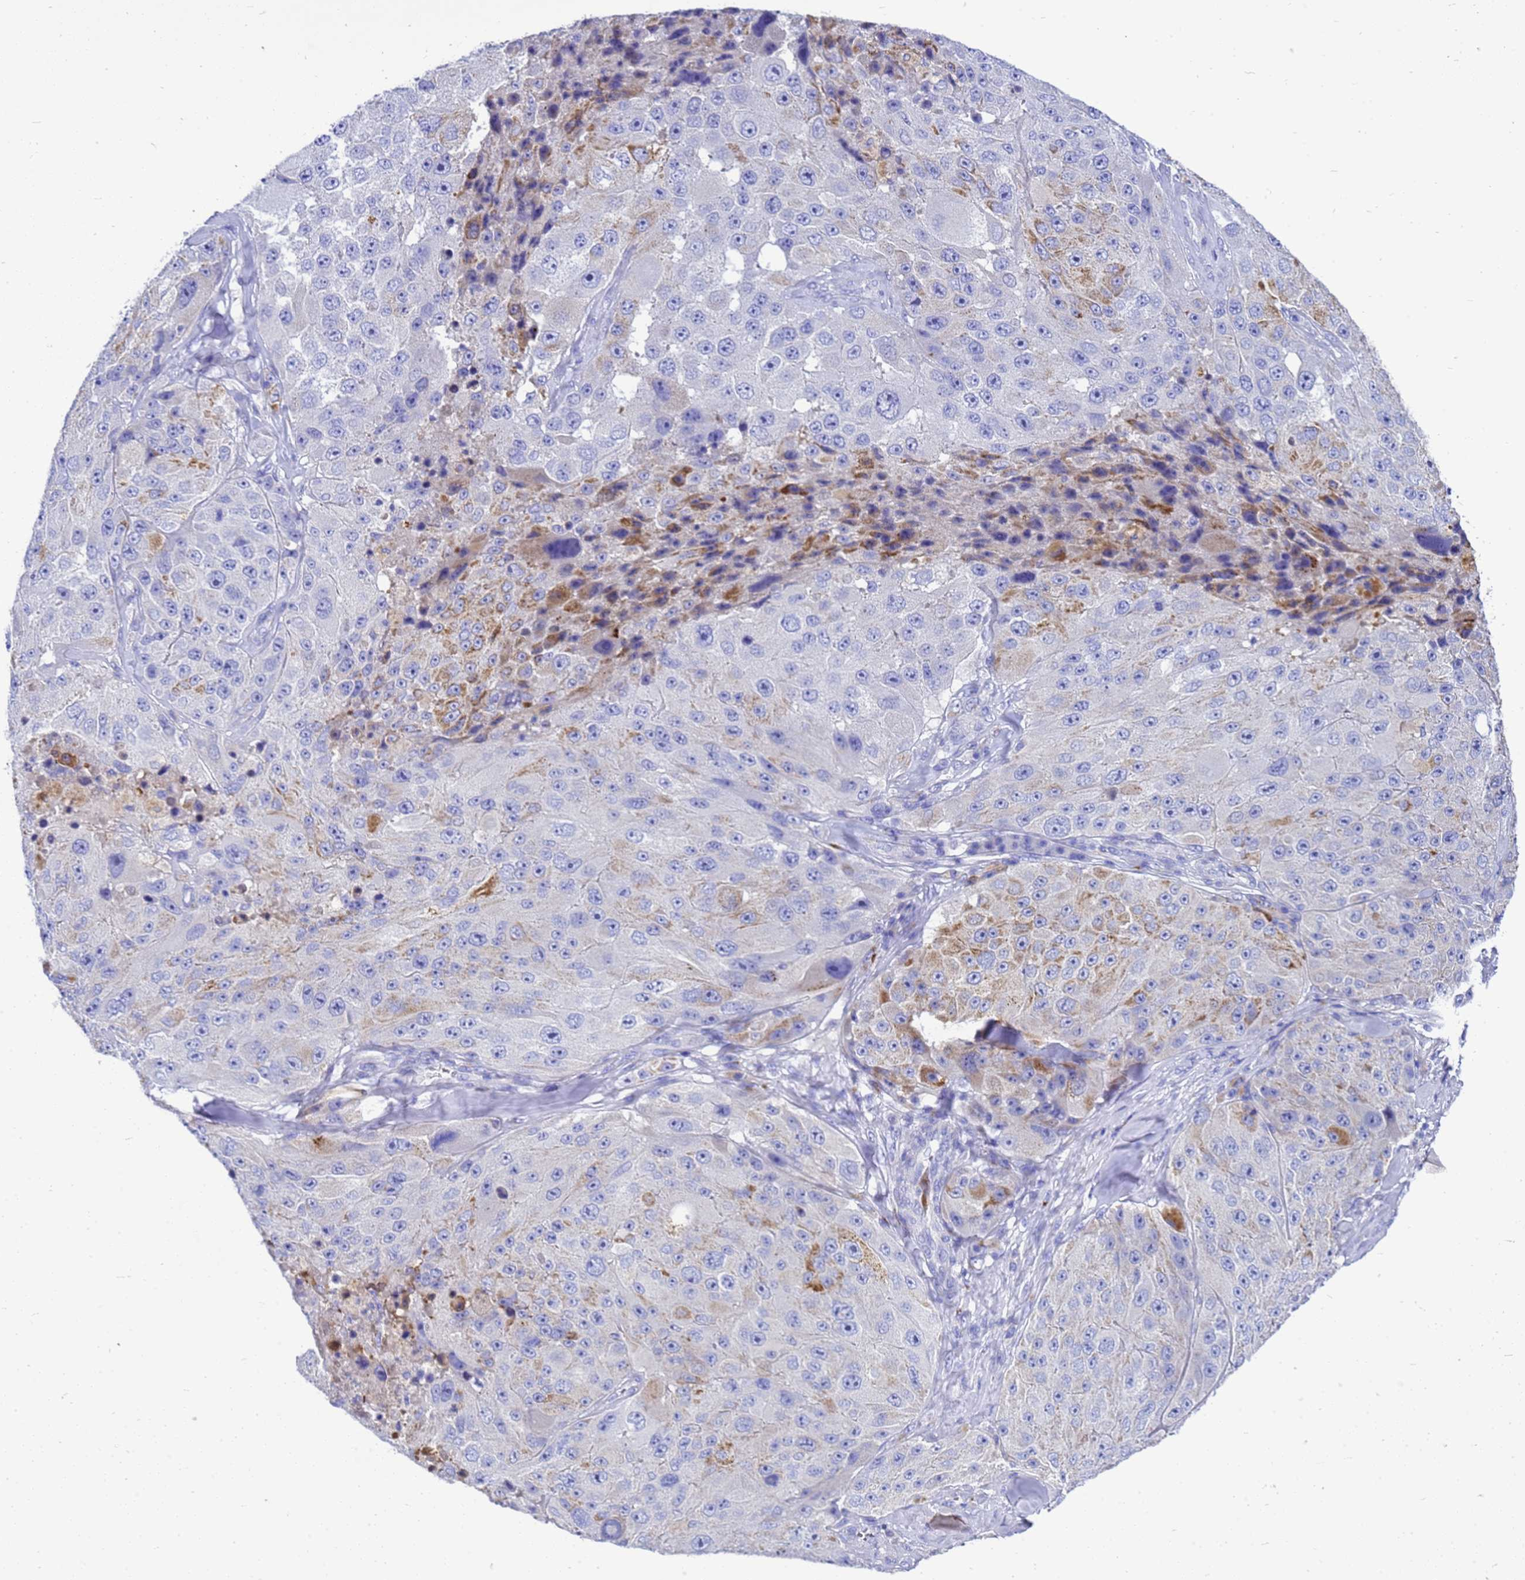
{"staining": {"intensity": "negative", "quantity": "none", "location": "none"}, "tissue": "melanoma", "cell_type": "Tumor cells", "image_type": "cancer", "snomed": [{"axis": "morphology", "description": "Malignant melanoma, Metastatic site"}, {"axis": "topography", "description": "Lymph node"}], "caption": "IHC micrograph of human melanoma stained for a protein (brown), which exhibits no expression in tumor cells.", "gene": "OR52E2", "patient": {"sex": "male", "age": 62}}